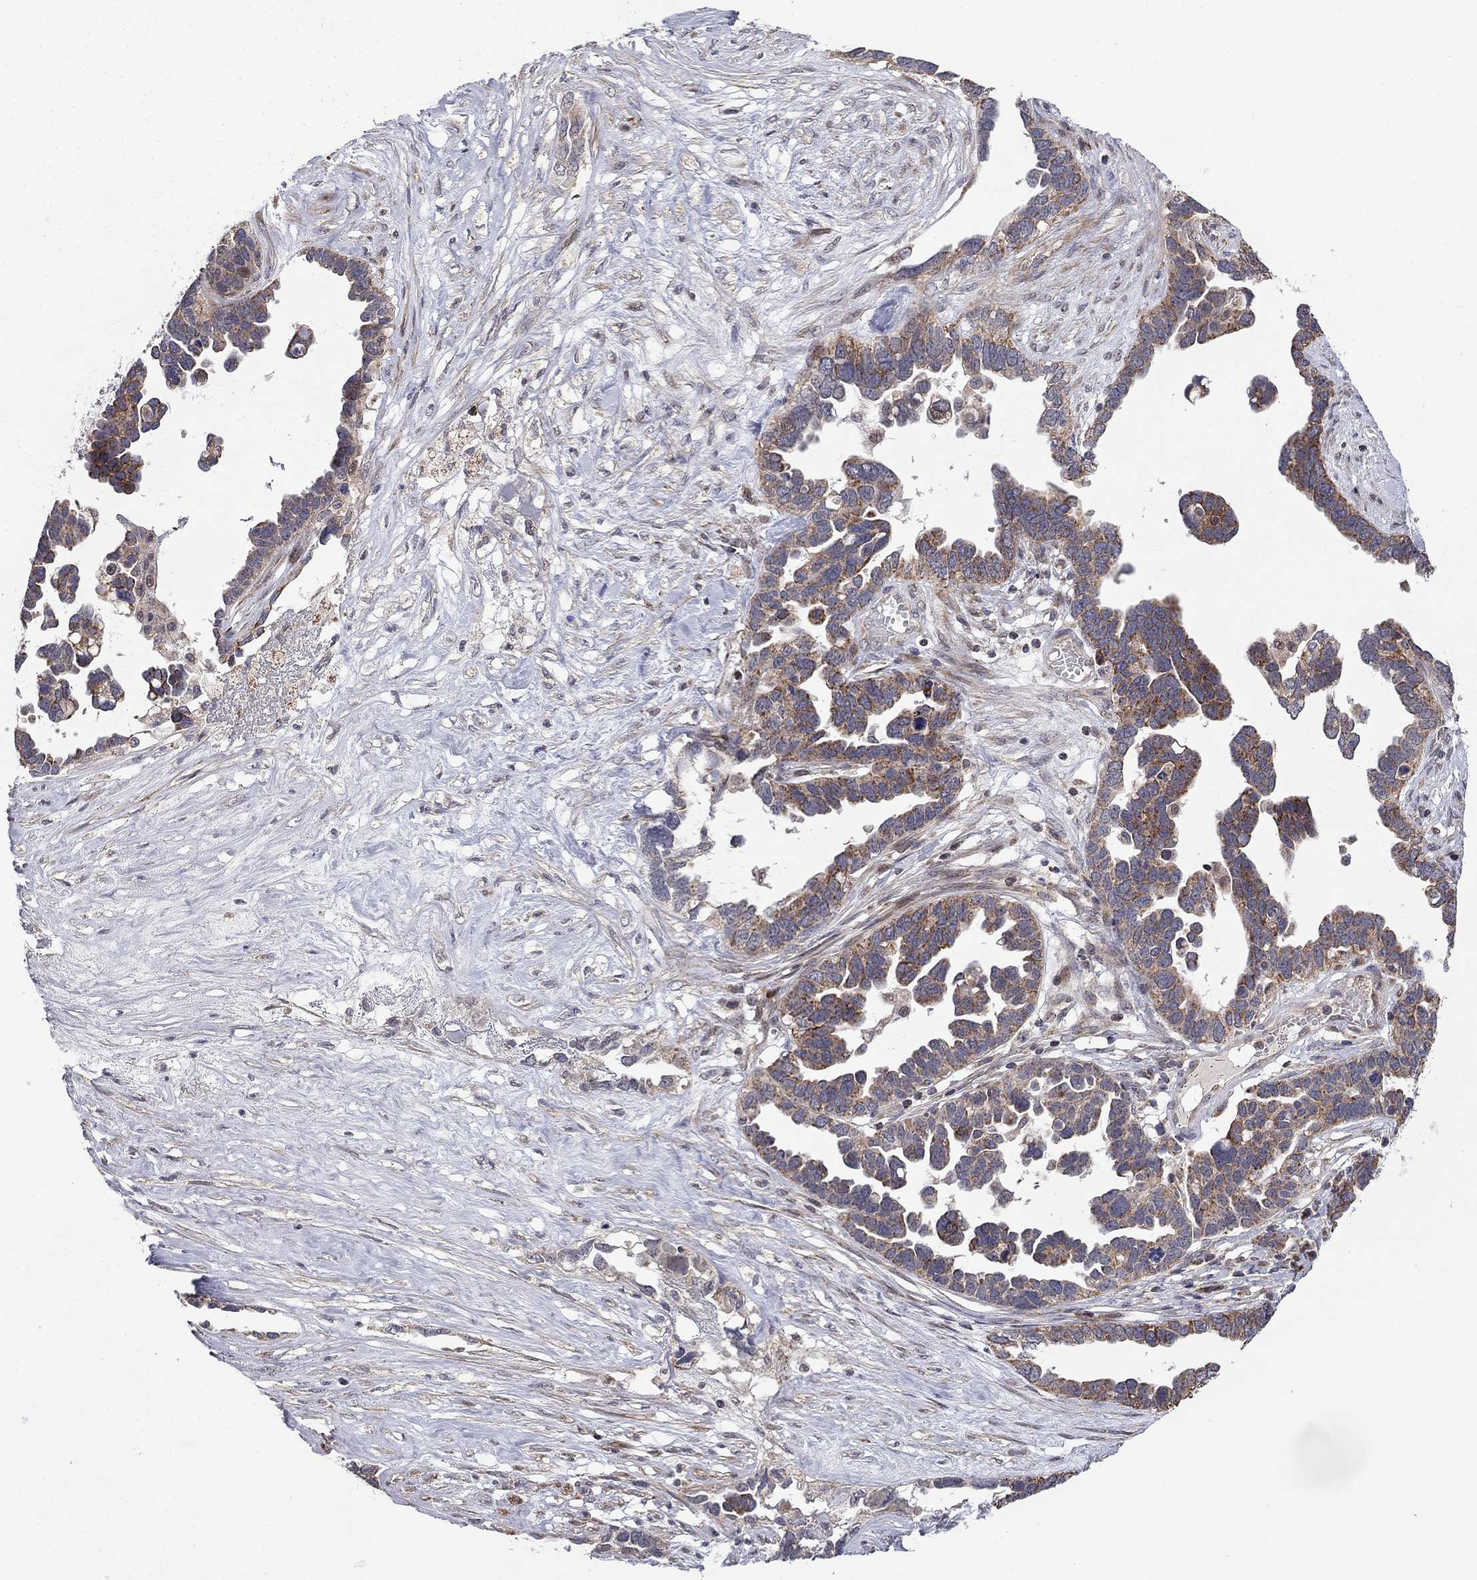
{"staining": {"intensity": "strong", "quantity": "<25%", "location": "cytoplasmic/membranous"}, "tissue": "ovarian cancer", "cell_type": "Tumor cells", "image_type": "cancer", "snomed": [{"axis": "morphology", "description": "Cystadenocarcinoma, serous, NOS"}, {"axis": "topography", "description": "Ovary"}], "caption": "Serous cystadenocarcinoma (ovarian) was stained to show a protein in brown. There is medium levels of strong cytoplasmic/membranous positivity in about <25% of tumor cells.", "gene": "IDS", "patient": {"sex": "female", "age": 54}}